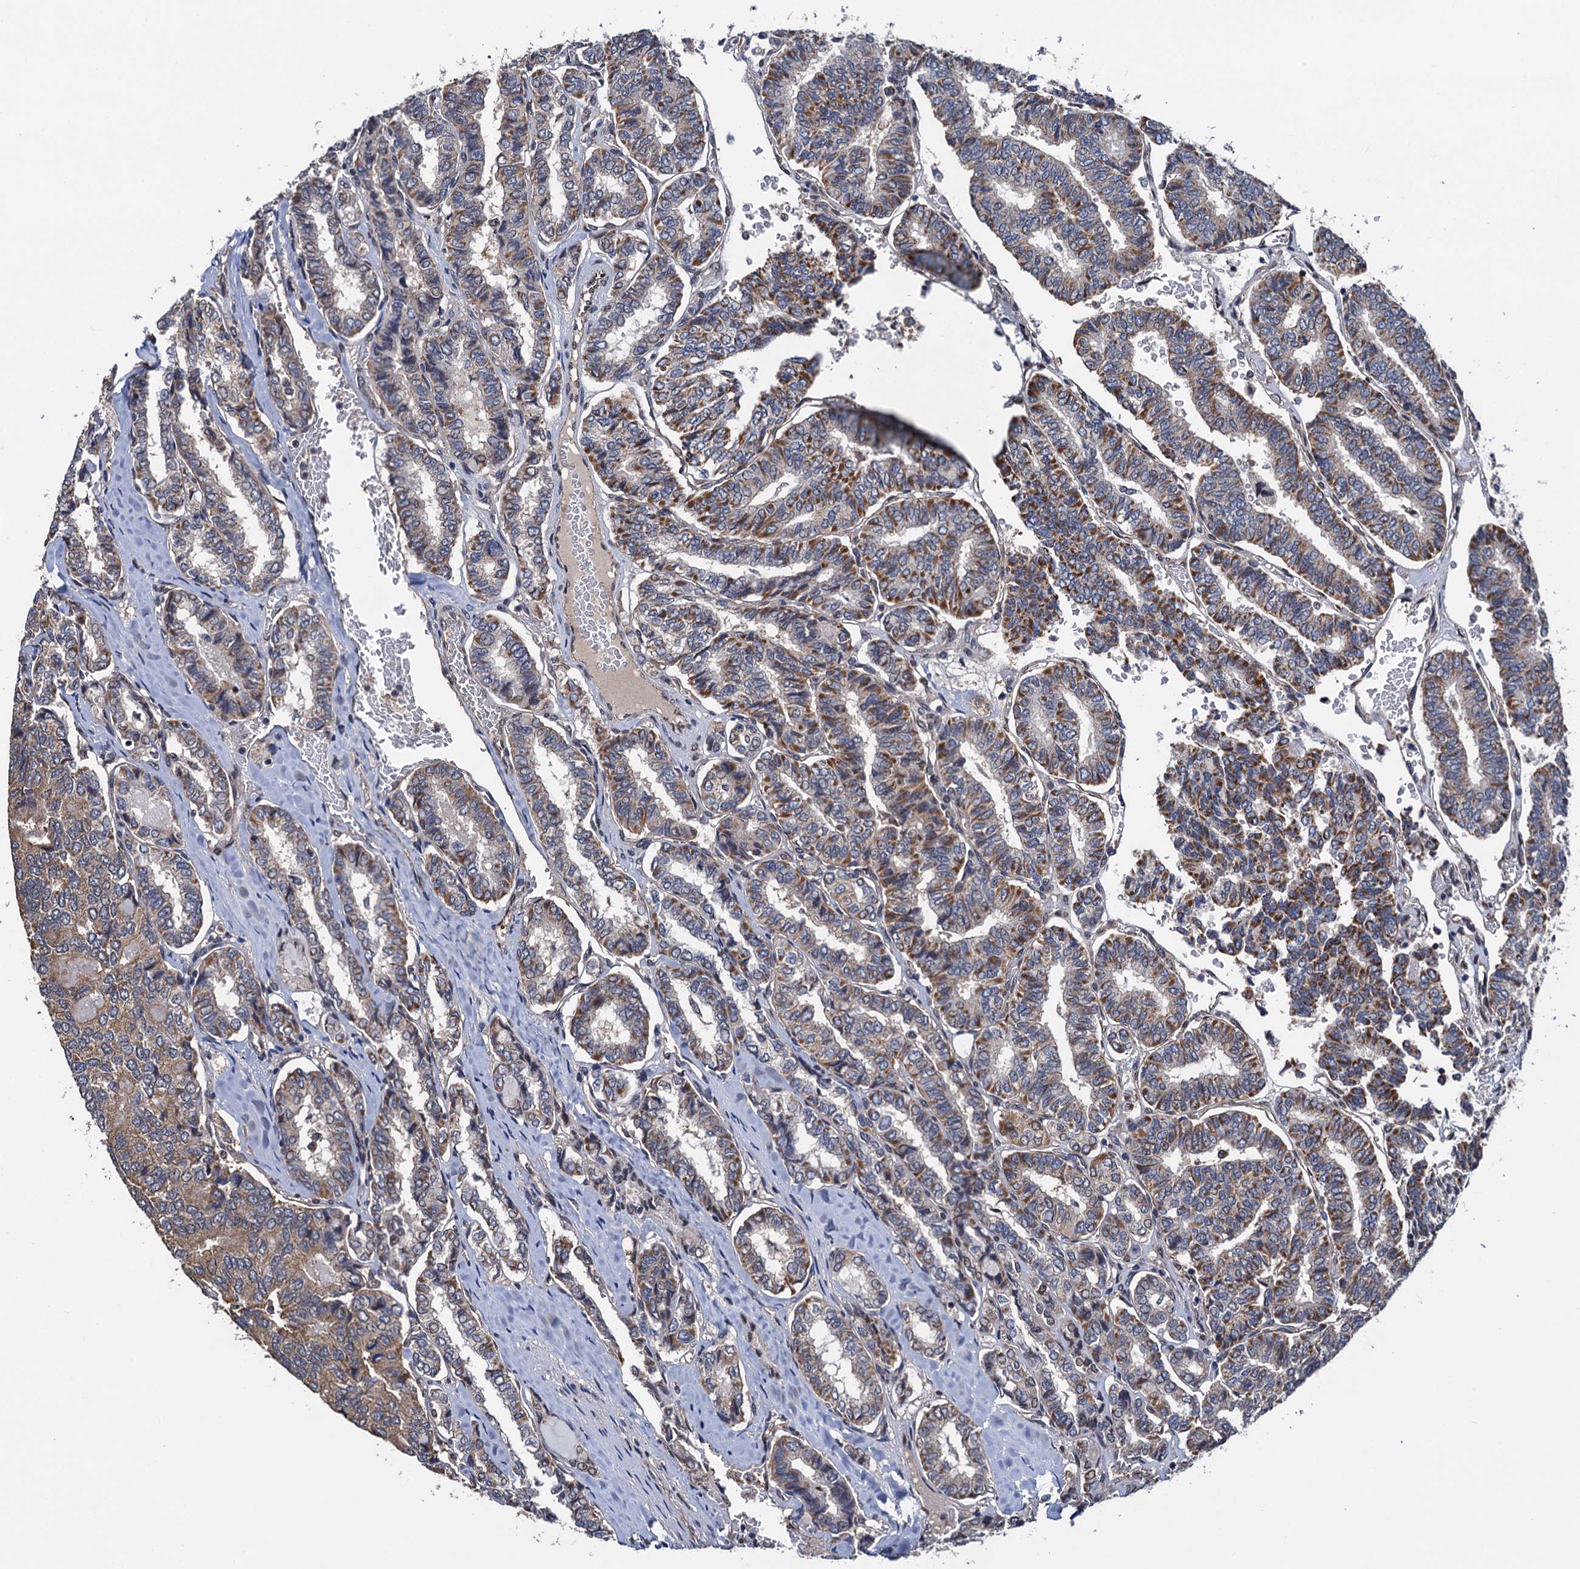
{"staining": {"intensity": "moderate", "quantity": ">75%", "location": "cytoplasmic/membranous"}, "tissue": "thyroid cancer", "cell_type": "Tumor cells", "image_type": "cancer", "snomed": [{"axis": "morphology", "description": "Papillary adenocarcinoma, NOS"}, {"axis": "topography", "description": "Thyroid gland"}], "caption": "High-power microscopy captured an immunohistochemistry (IHC) photomicrograph of thyroid cancer, revealing moderate cytoplasmic/membranous staining in approximately >75% of tumor cells. (Brightfield microscopy of DAB IHC at high magnification).", "gene": "PTCD3", "patient": {"sex": "female", "age": 35}}